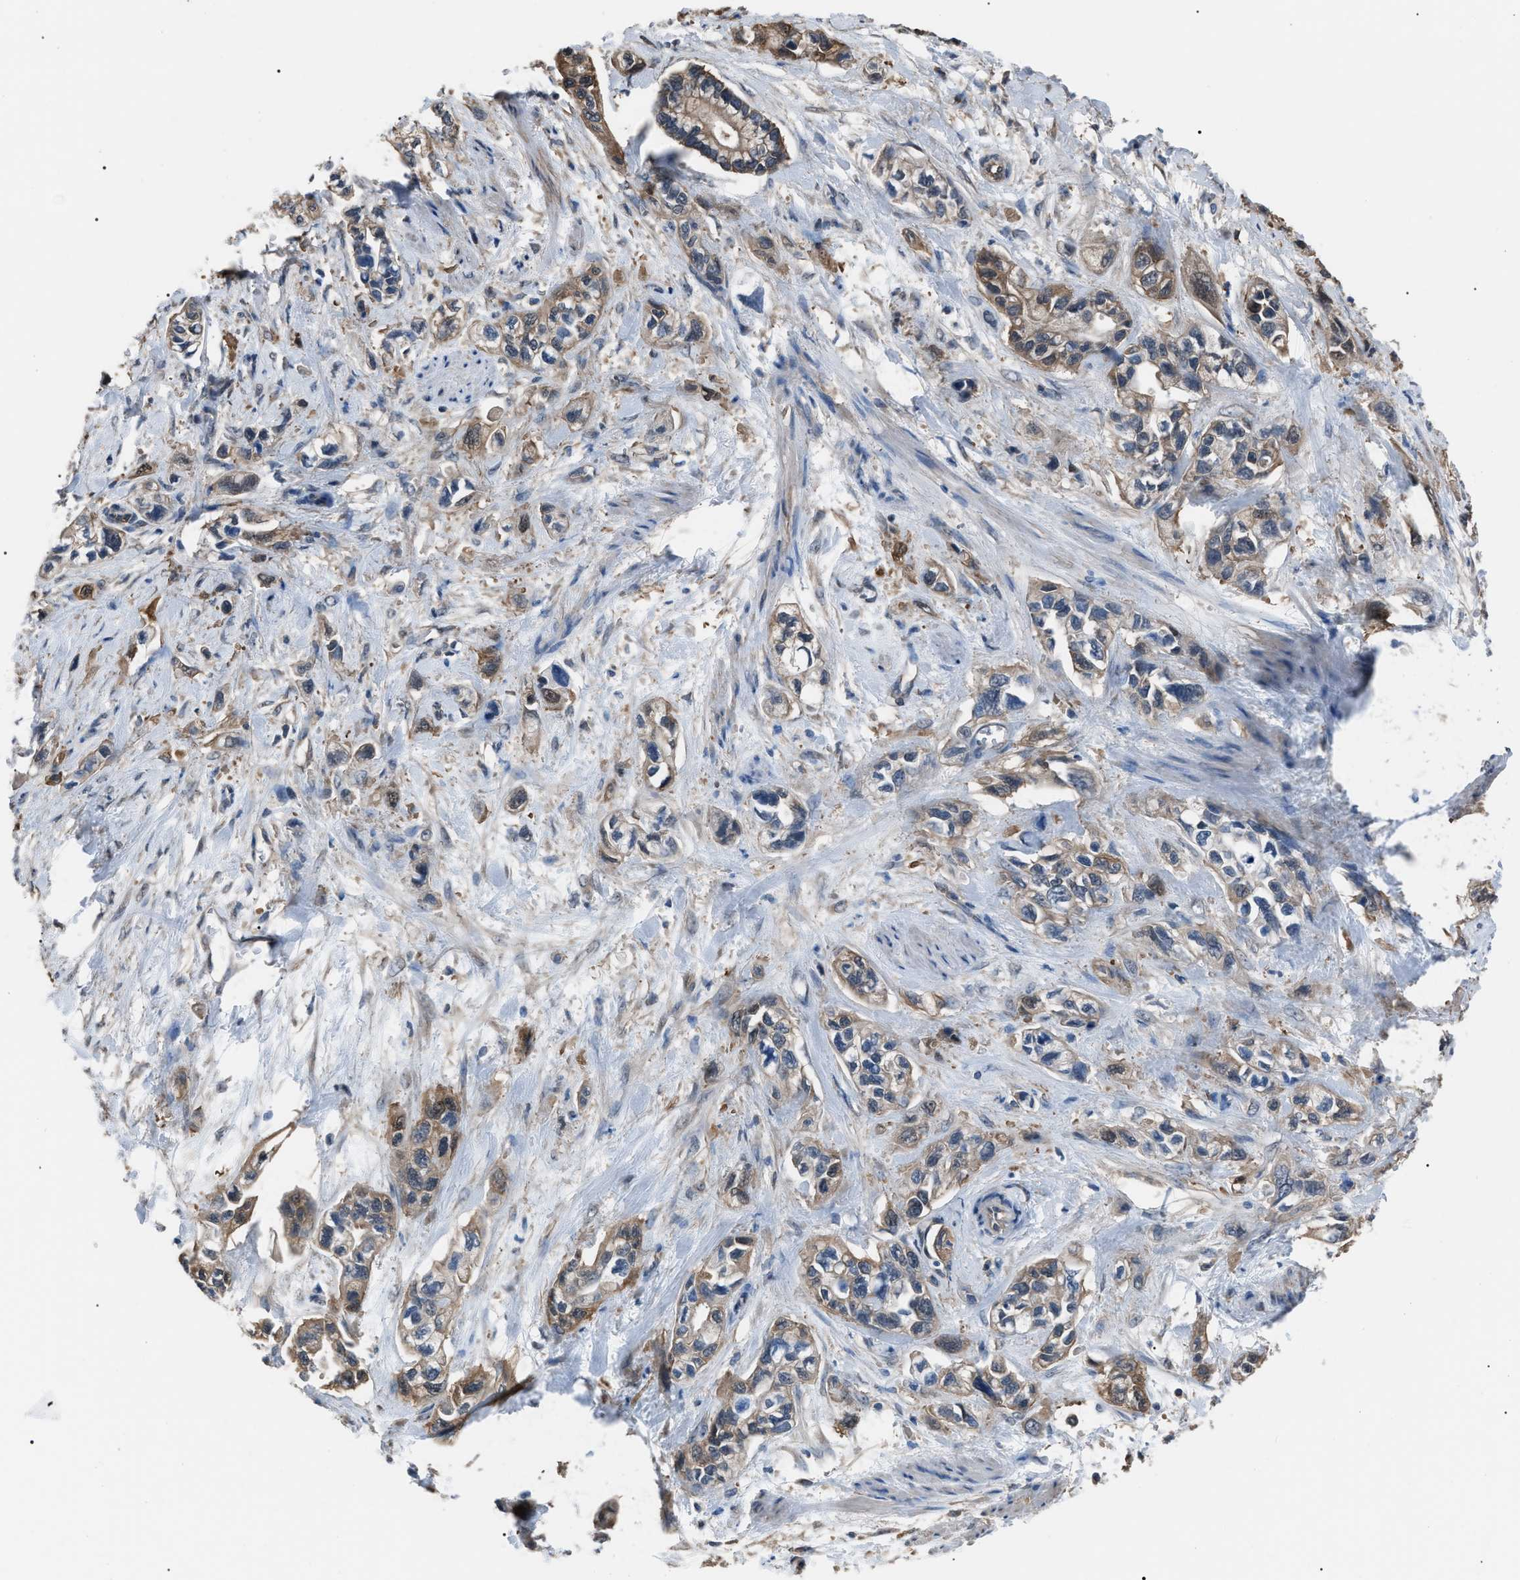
{"staining": {"intensity": "moderate", "quantity": ">75%", "location": "cytoplasmic/membranous"}, "tissue": "pancreatic cancer", "cell_type": "Tumor cells", "image_type": "cancer", "snomed": [{"axis": "morphology", "description": "Adenocarcinoma, NOS"}, {"axis": "topography", "description": "Pancreas"}], "caption": "Brown immunohistochemical staining in pancreatic cancer shows moderate cytoplasmic/membranous expression in approximately >75% of tumor cells. (IHC, brightfield microscopy, high magnification).", "gene": "PDCD5", "patient": {"sex": "male", "age": 74}}